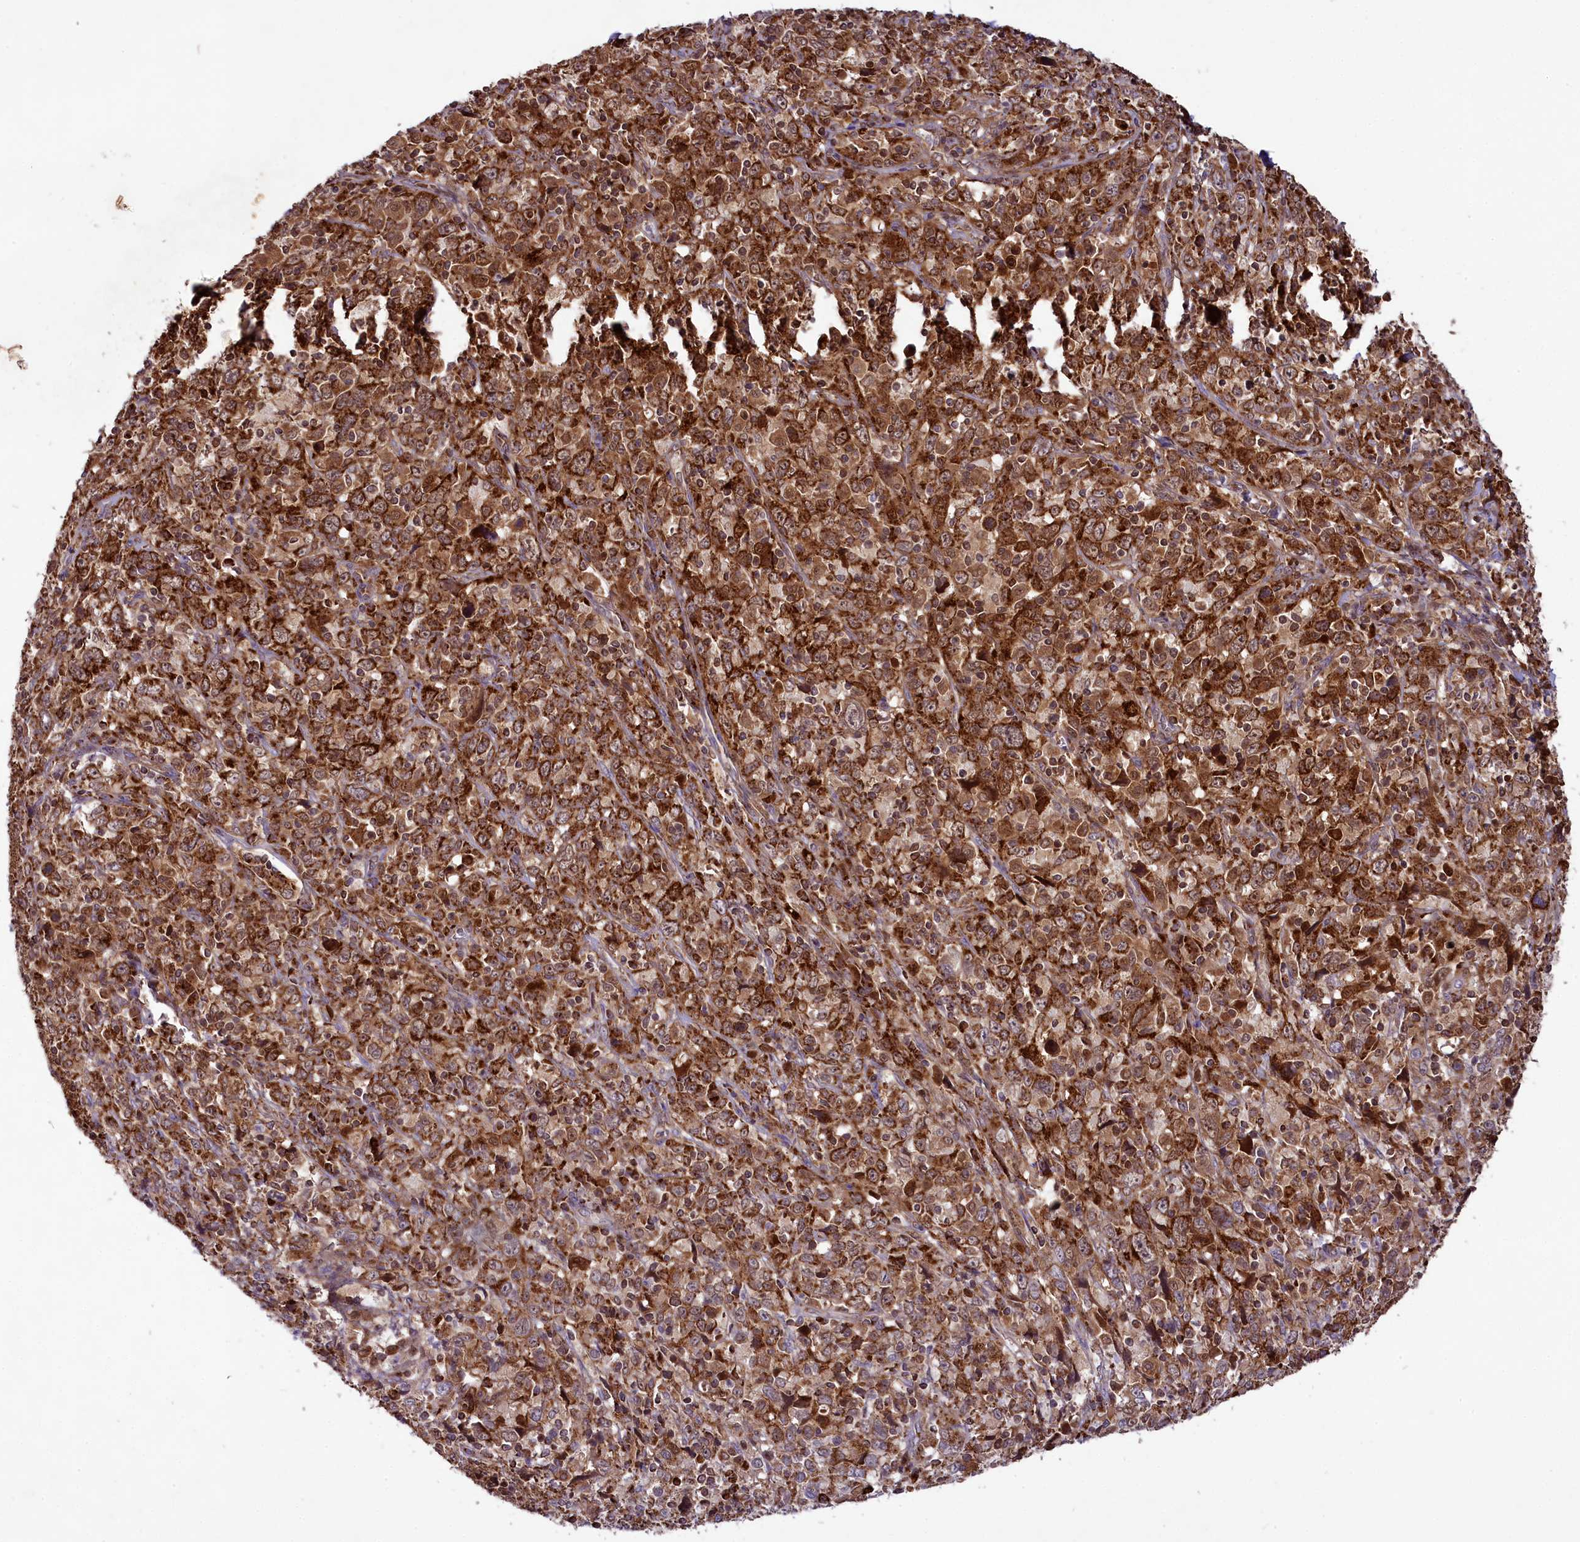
{"staining": {"intensity": "strong", "quantity": ">75%", "location": "cytoplasmic/membranous,nuclear"}, "tissue": "cervical cancer", "cell_type": "Tumor cells", "image_type": "cancer", "snomed": [{"axis": "morphology", "description": "Squamous cell carcinoma, NOS"}, {"axis": "topography", "description": "Cervix"}], "caption": "Protein expression analysis of cervical cancer (squamous cell carcinoma) exhibits strong cytoplasmic/membranous and nuclear positivity in about >75% of tumor cells.", "gene": "COX17", "patient": {"sex": "female", "age": 46}}